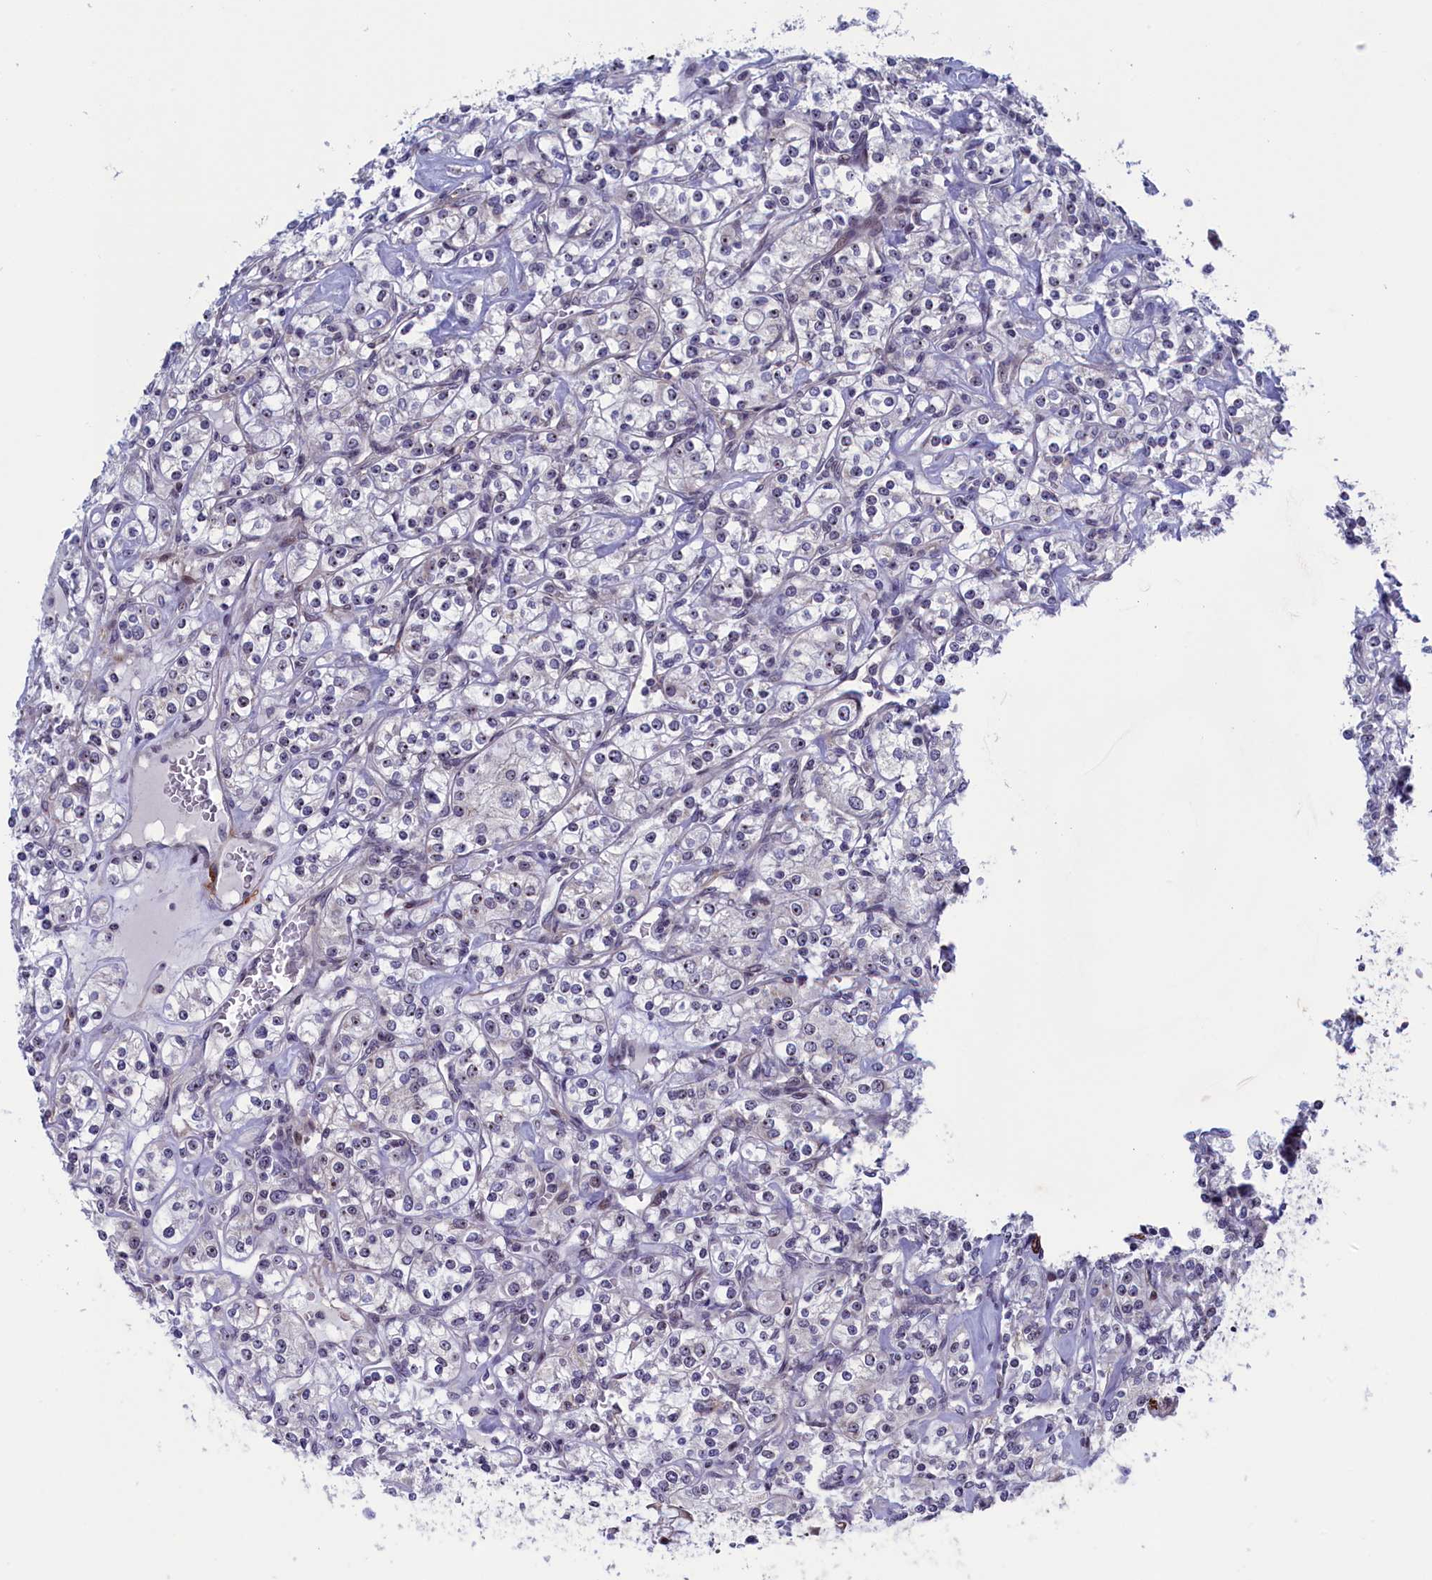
{"staining": {"intensity": "negative", "quantity": "none", "location": "none"}, "tissue": "renal cancer", "cell_type": "Tumor cells", "image_type": "cancer", "snomed": [{"axis": "morphology", "description": "Adenocarcinoma, NOS"}, {"axis": "topography", "description": "Kidney"}], "caption": "An image of human renal adenocarcinoma is negative for staining in tumor cells.", "gene": "PPAN", "patient": {"sex": "male", "age": 77}}